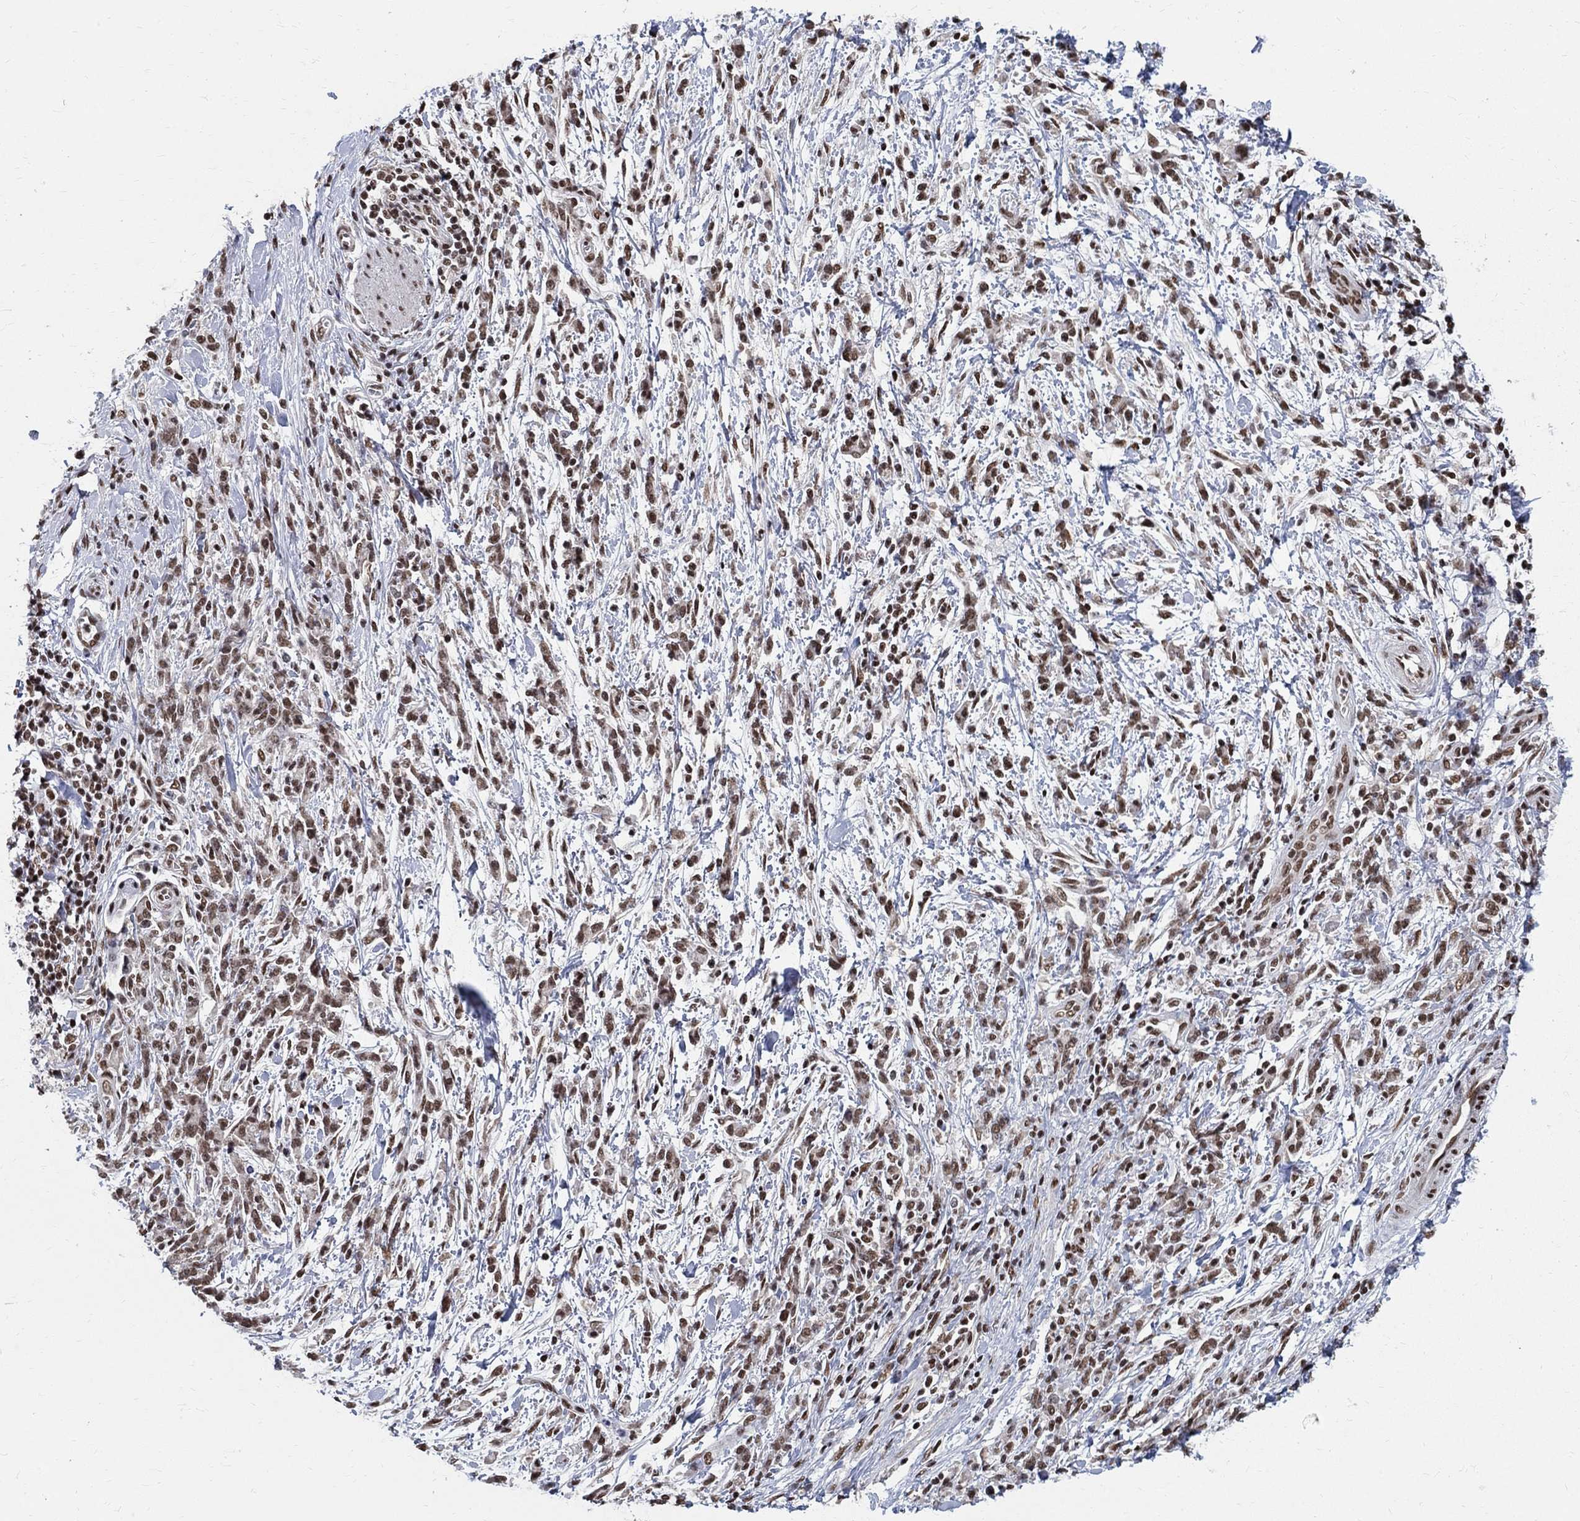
{"staining": {"intensity": "moderate", "quantity": ">75%", "location": "nuclear"}, "tissue": "stomach cancer", "cell_type": "Tumor cells", "image_type": "cancer", "snomed": [{"axis": "morphology", "description": "Adenocarcinoma, NOS"}, {"axis": "topography", "description": "Stomach"}], "caption": "Immunohistochemical staining of stomach adenocarcinoma exhibits medium levels of moderate nuclear staining in approximately >75% of tumor cells.", "gene": "FBXO16", "patient": {"sex": "female", "age": 57}}